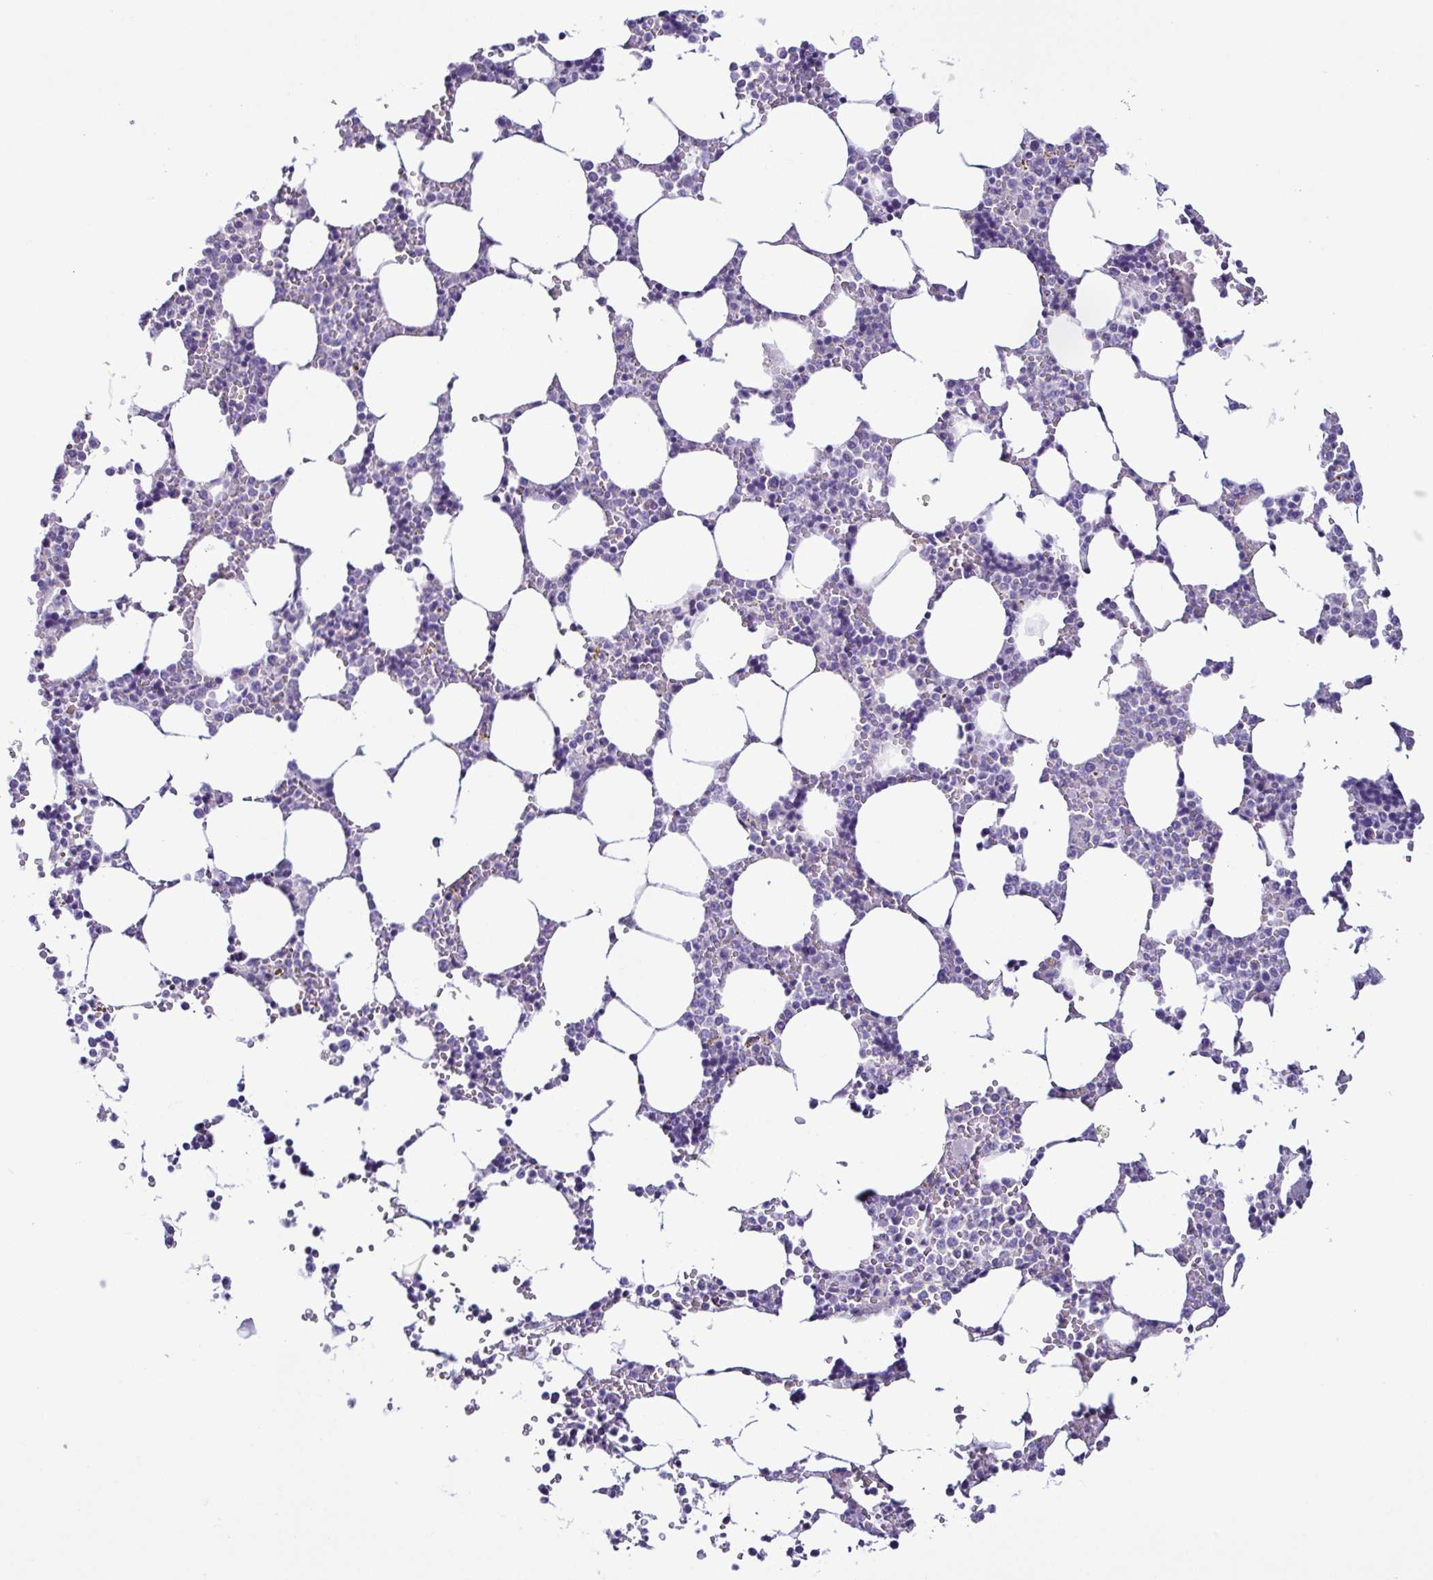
{"staining": {"intensity": "negative", "quantity": "none", "location": "none"}, "tissue": "bone marrow", "cell_type": "Hematopoietic cells", "image_type": "normal", "snomed": [{"axis": "morphology", "description": "Normal tissue, NOS"}, {"axis": "topography", "description": "Bone marrow"}], "caption": "Bone marrow stained for a protein using IHC displays no expression hematopoietic cells.", "gene": "SRL", "patient": {"sex": "male", "age": 64}}